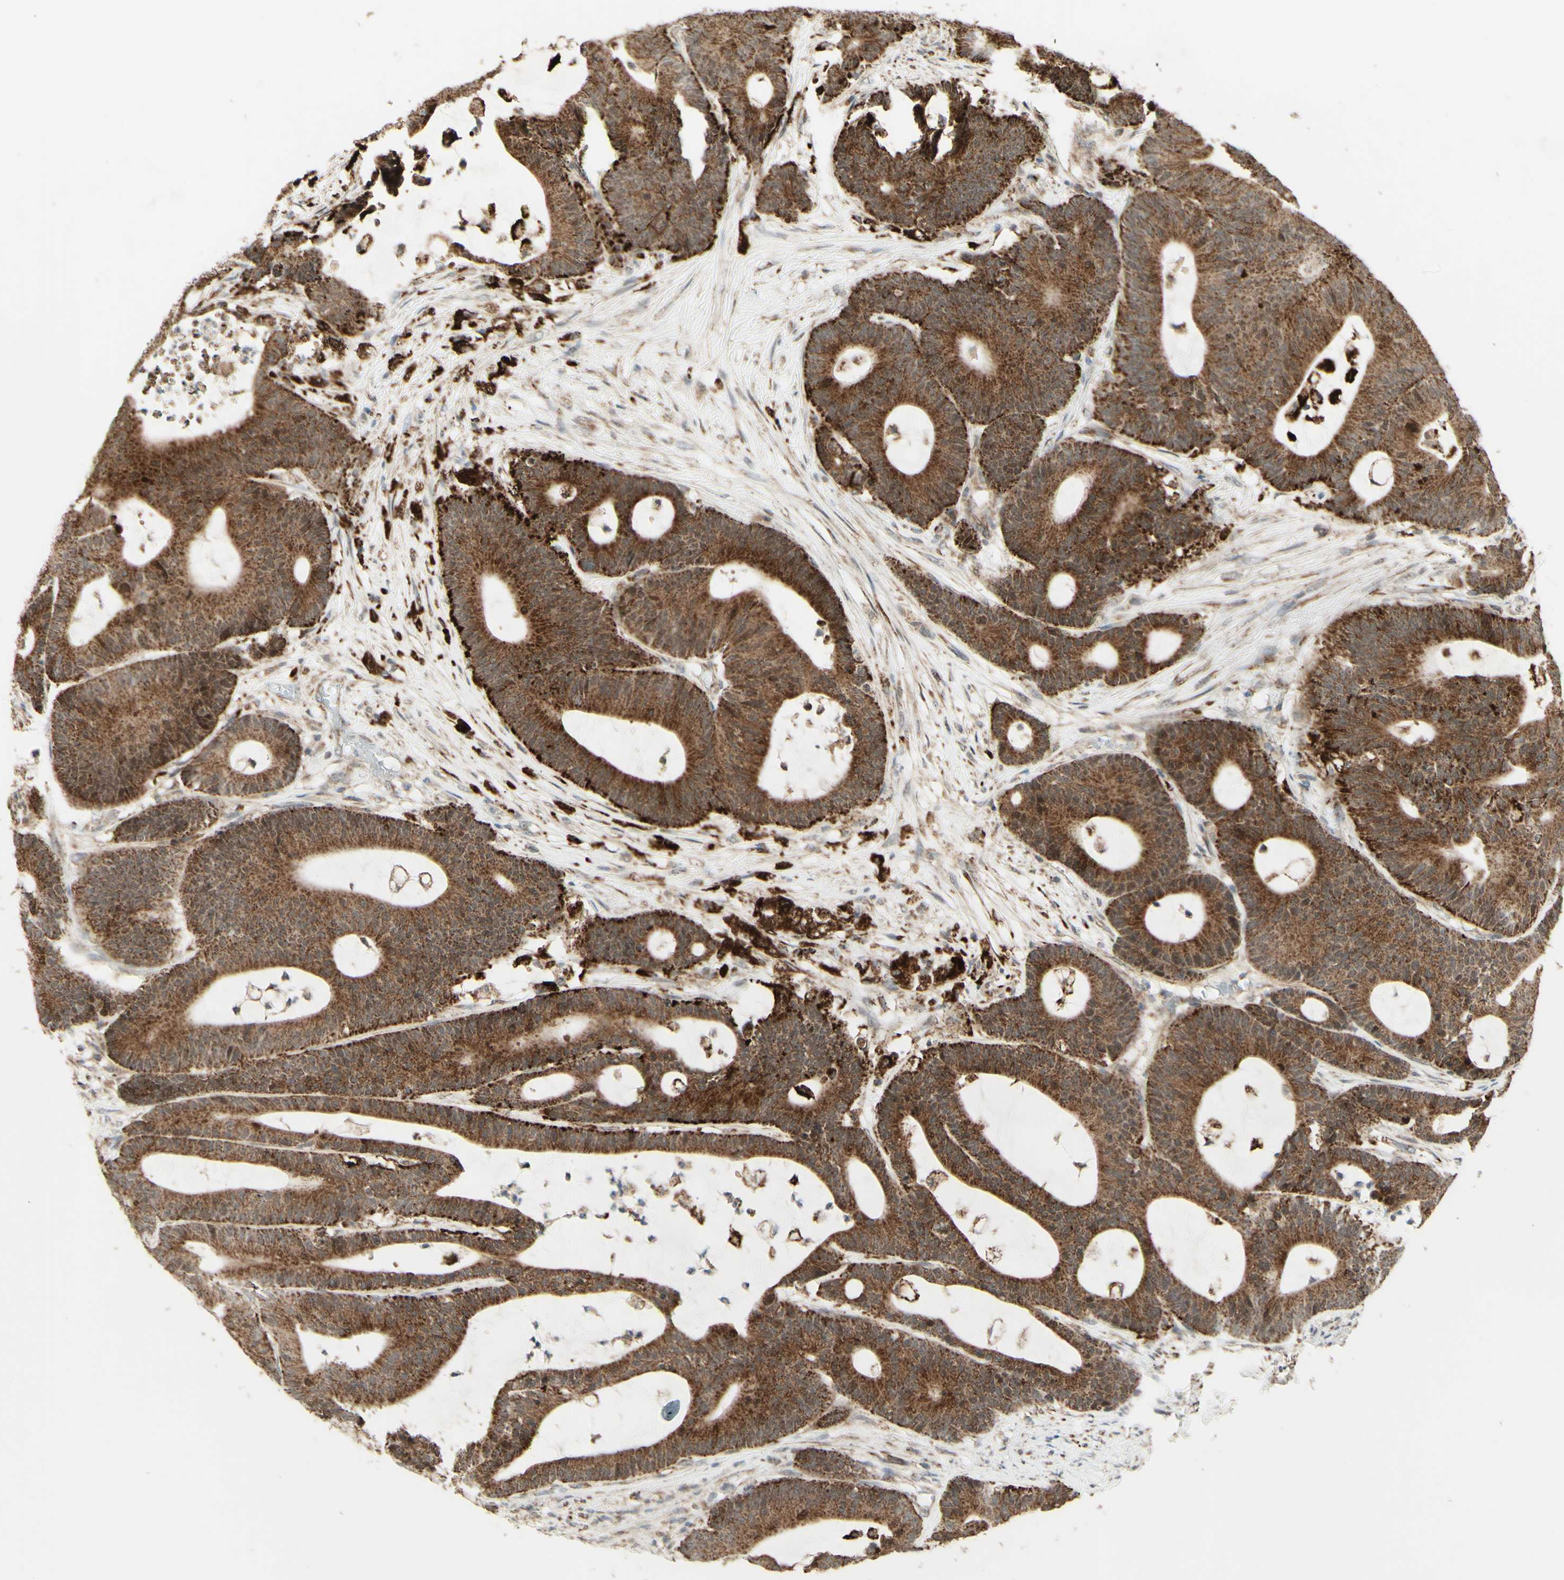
{"staining": {"intensity": "strong", "quantity": ">75%", "location": "cytoplasmic/membranous"}, "tissue": "colorectal cancer", "cell_type": "Tumor cells", "image_type": "cancer", "snomed": [{"axis": "morphology", "description": "Adenocarcinoma, NOS"}, {"axis": "topography", "description": "Colon"}], "caption": "This histopathology image exhibits immunohistochemistry staining of human colorectal adenocarcinoma, with high strong cytoplasmic/membranous expression in approximately >75% of tumor cells.", "gene": "DHRS3", "patient": {"sex": "female", "age": 84}}